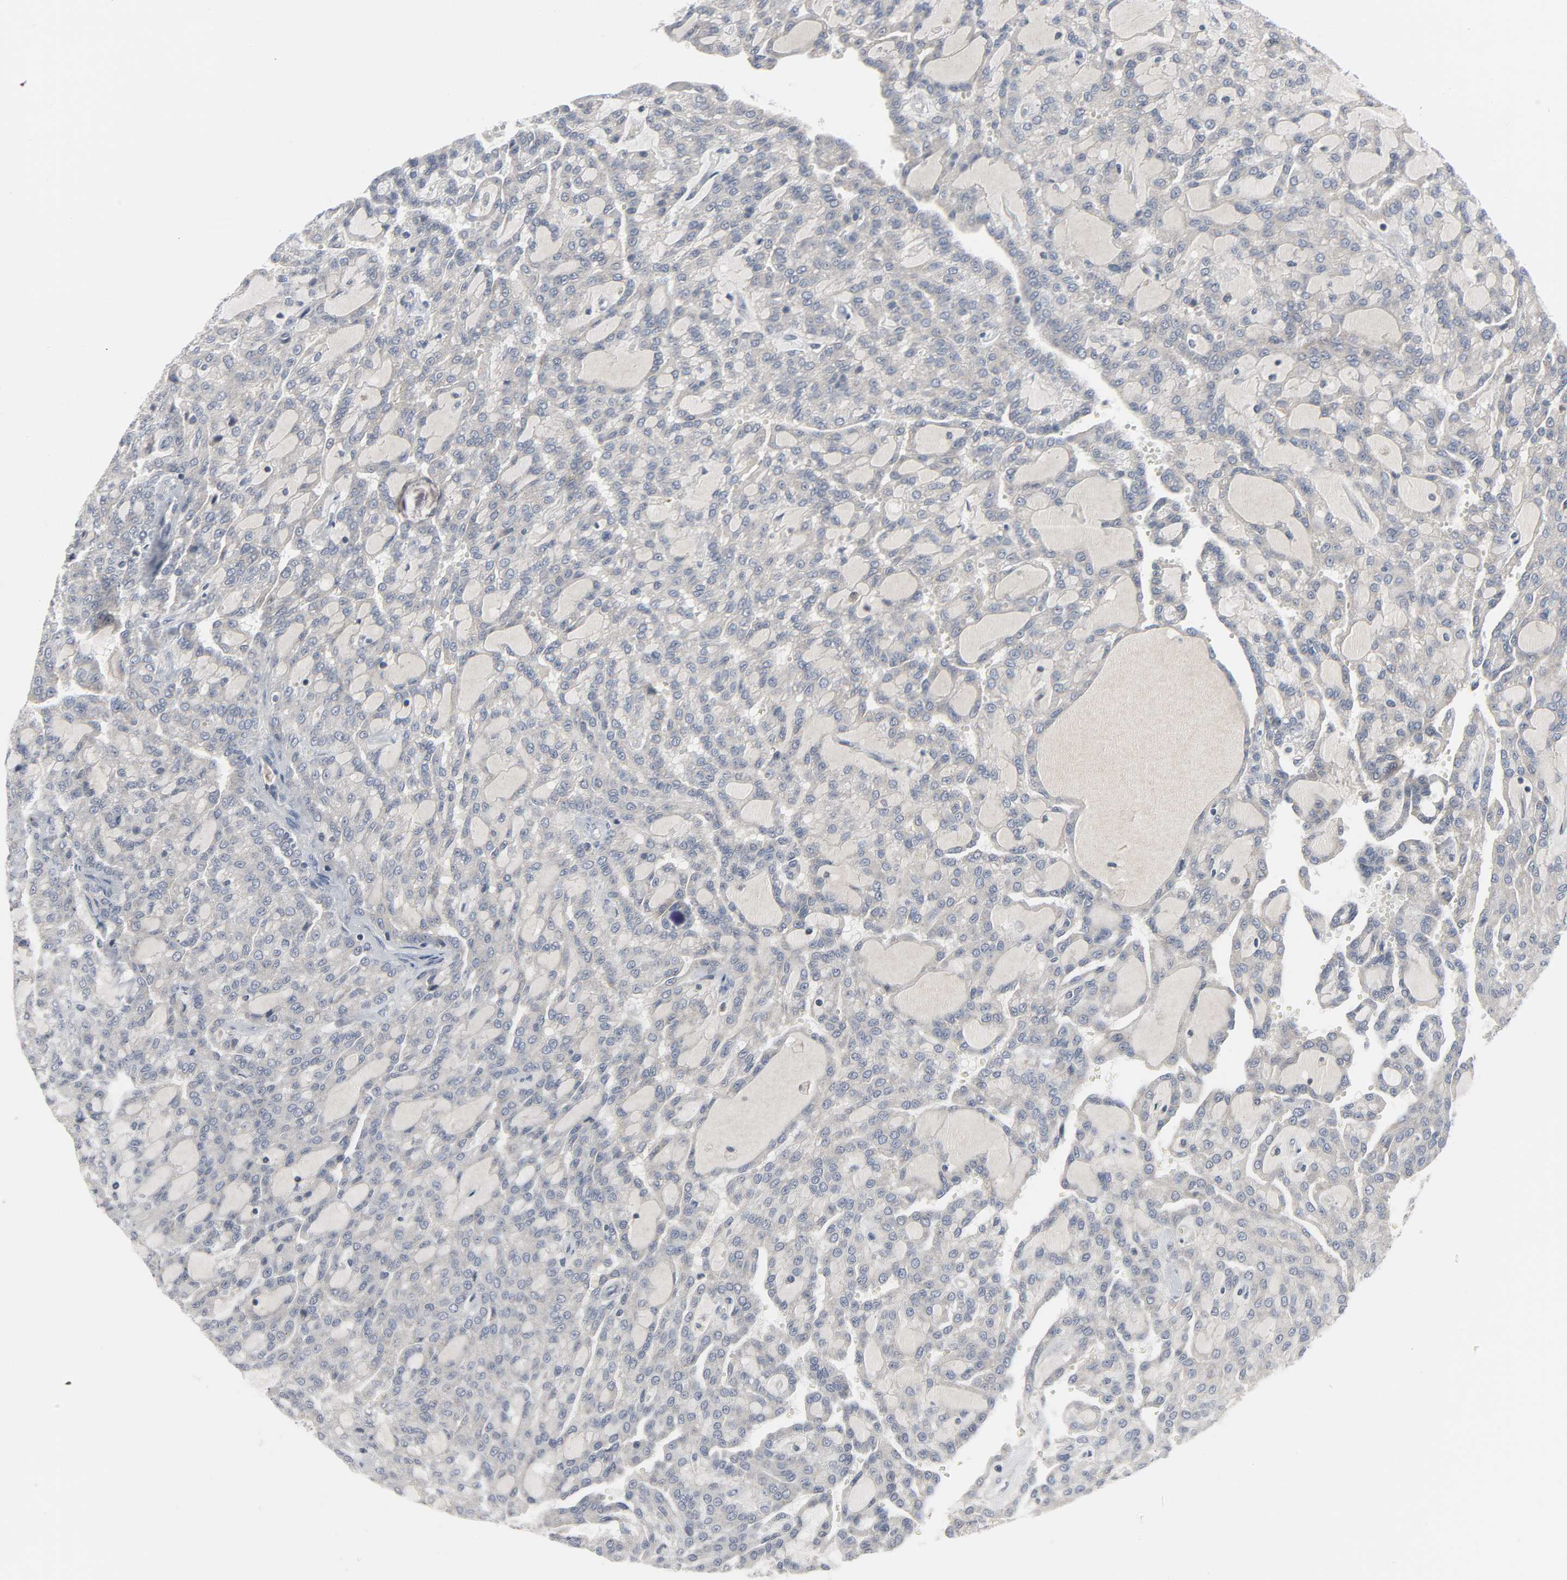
{"staining": {"intensity": "weak", "quantity": "25%-75%", "location": "cytoplasmic/membranous"}, "tissue": "renal cancer", "cell_type": "Tumor cells", "image_type": "cancer", "snomed": [{"axis": "morphology", "description": "Adenocarcinoma, NOS"}, {"axis": "topography", "description": "Kidney"}], "caption": "The immunohistochemical stain highlights weak cytoplasmic/membranous staining in tumor cells of renal adenocarcinoma tissue.", "gene": "CLIP1", "patient": {"sex": "male", "age": 63}}